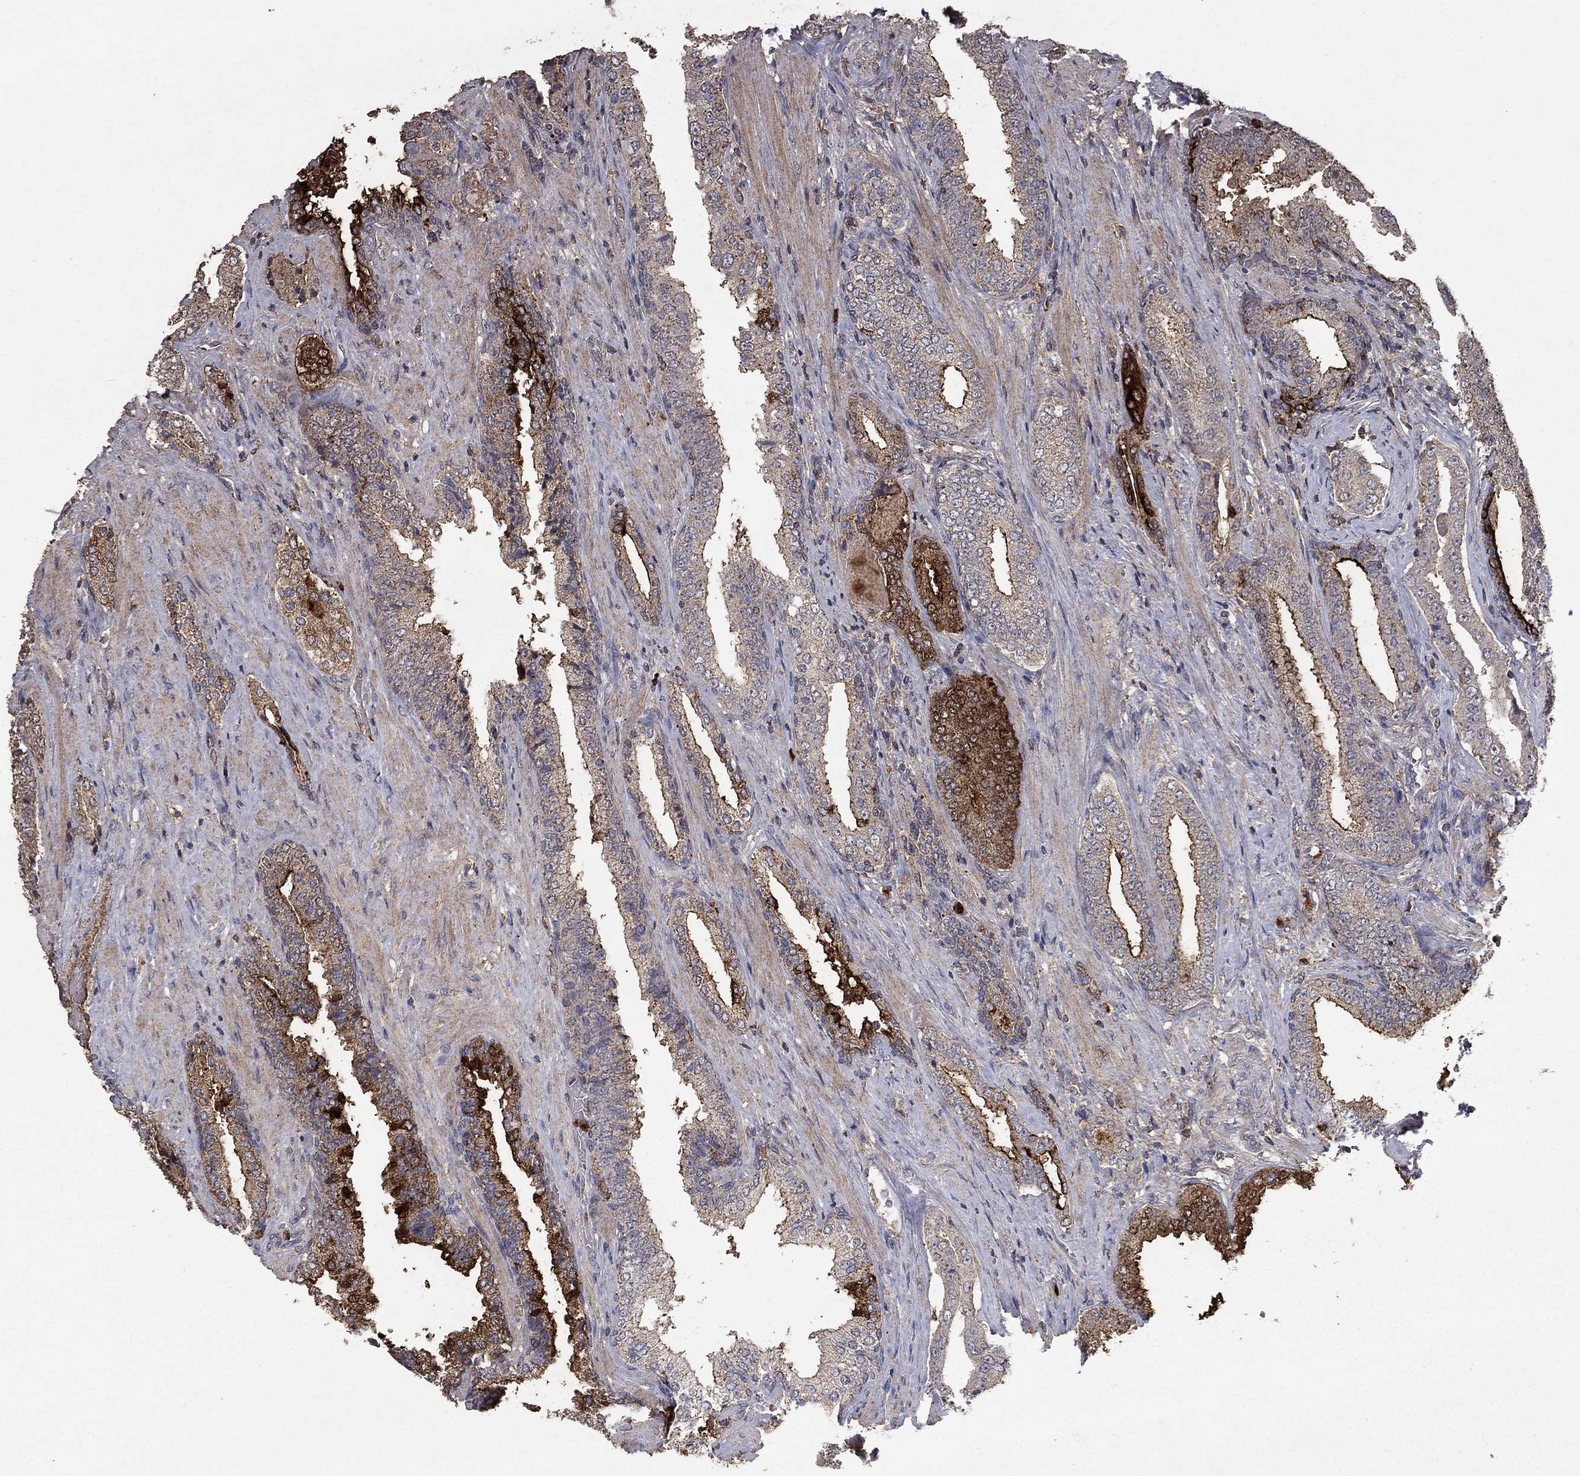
{"staining": {"intensity": "strong", "quantity": "25%-75%", "location": "cytoplasmic/membranous"}, "tissue": "prostate cancer", "cell_type": "Tumor cells", "image_type": "cancer", "snomed": [{"axis": "morphology", "description": "Adenocarcinoma, Low grade"}, {"axis": "topography", "description": "Prostate and seminal vesicle, NOS"}], "caption": "This is a histology image of IHC staining of prostate cancer (adenocarcinoma (low-grade)), which shows strong expression in the cytoplasmic/membranous of tumor cells.", "gene": "CD24", "patient": {"sex": "male", "age": 61}}